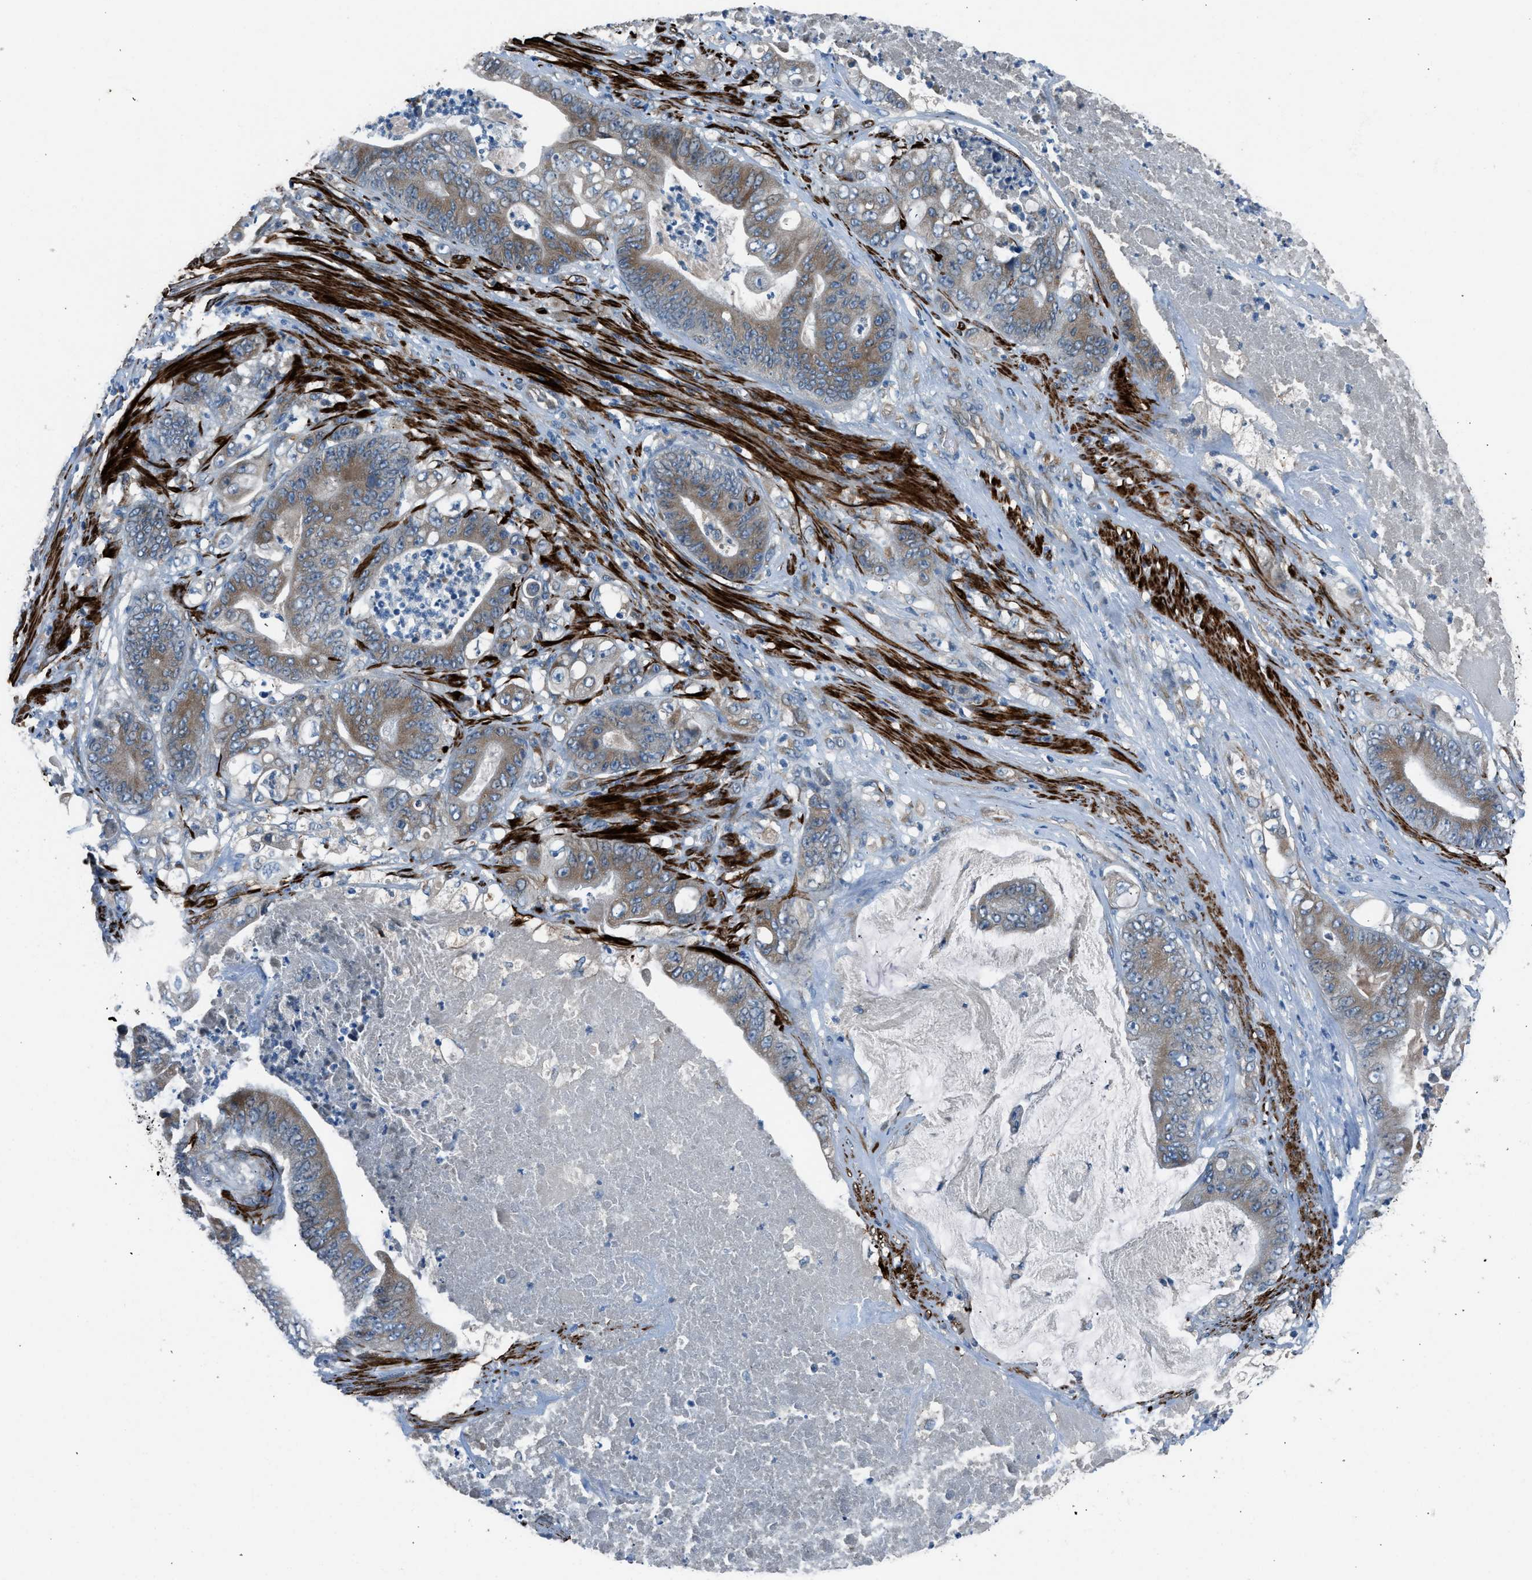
{"staining": {"intensity": "moderate", "quantity": "25%-75%", "location": "cytoplasmic/membranous"}, "tissue": "stomach cancer", "cell_type": "Tumor cells", "image_type": "cancer", "snomed": [{"axis": "morphology", "description": "Adenocarcinoma, NOS"}, {"axis": "topography", "description": "Stomach"}], "caption": "Protein staining by IHC shows moderate cytoplasmic/membranous expression in approximately 25%-75% of tumor cells in stomach cancer (adenocarcinoma).", "gene": "LMBR1", "patient": {"sex": "female", "age": 73}}